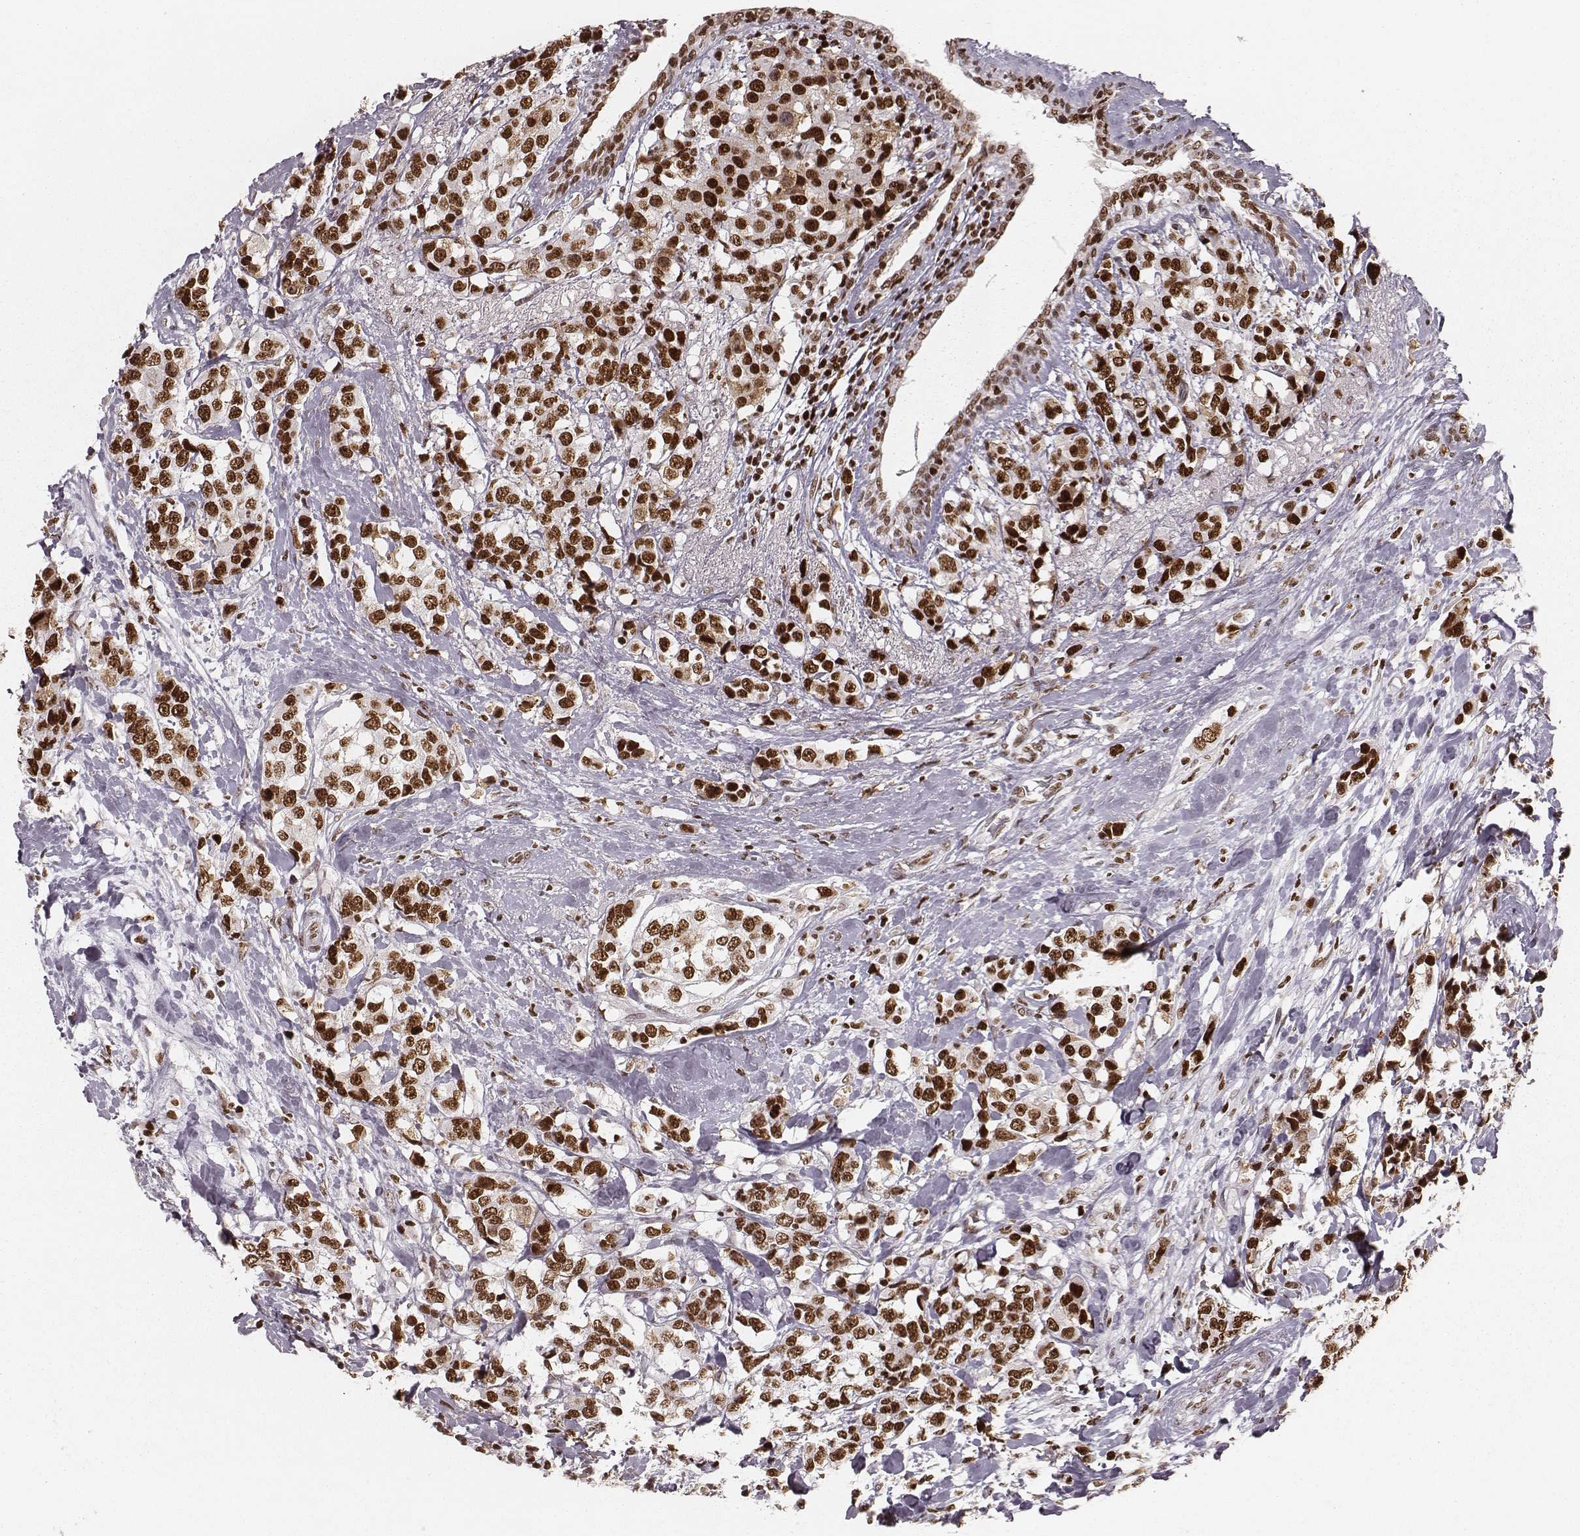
{"staining": {"intensity": "strong", "quantity": ">75%", "location": "nuclear"}, "tissue": "breast cancer", "cell_type": "Tumor cells", "image_type": "cancer", "snomed": [{"axis": "morphology", "description": "Lobular carcinoma"}, {"axis": "topography", "description": "Breast"}], "caption": "This is a micrograph of immunohistochemistry staining of breast cancer (lobular carcinoma), which shows strong expression in the nuclear of tumor cells.", "gene": "PARP1", "patient": {"sex": "female", "age": 59}}